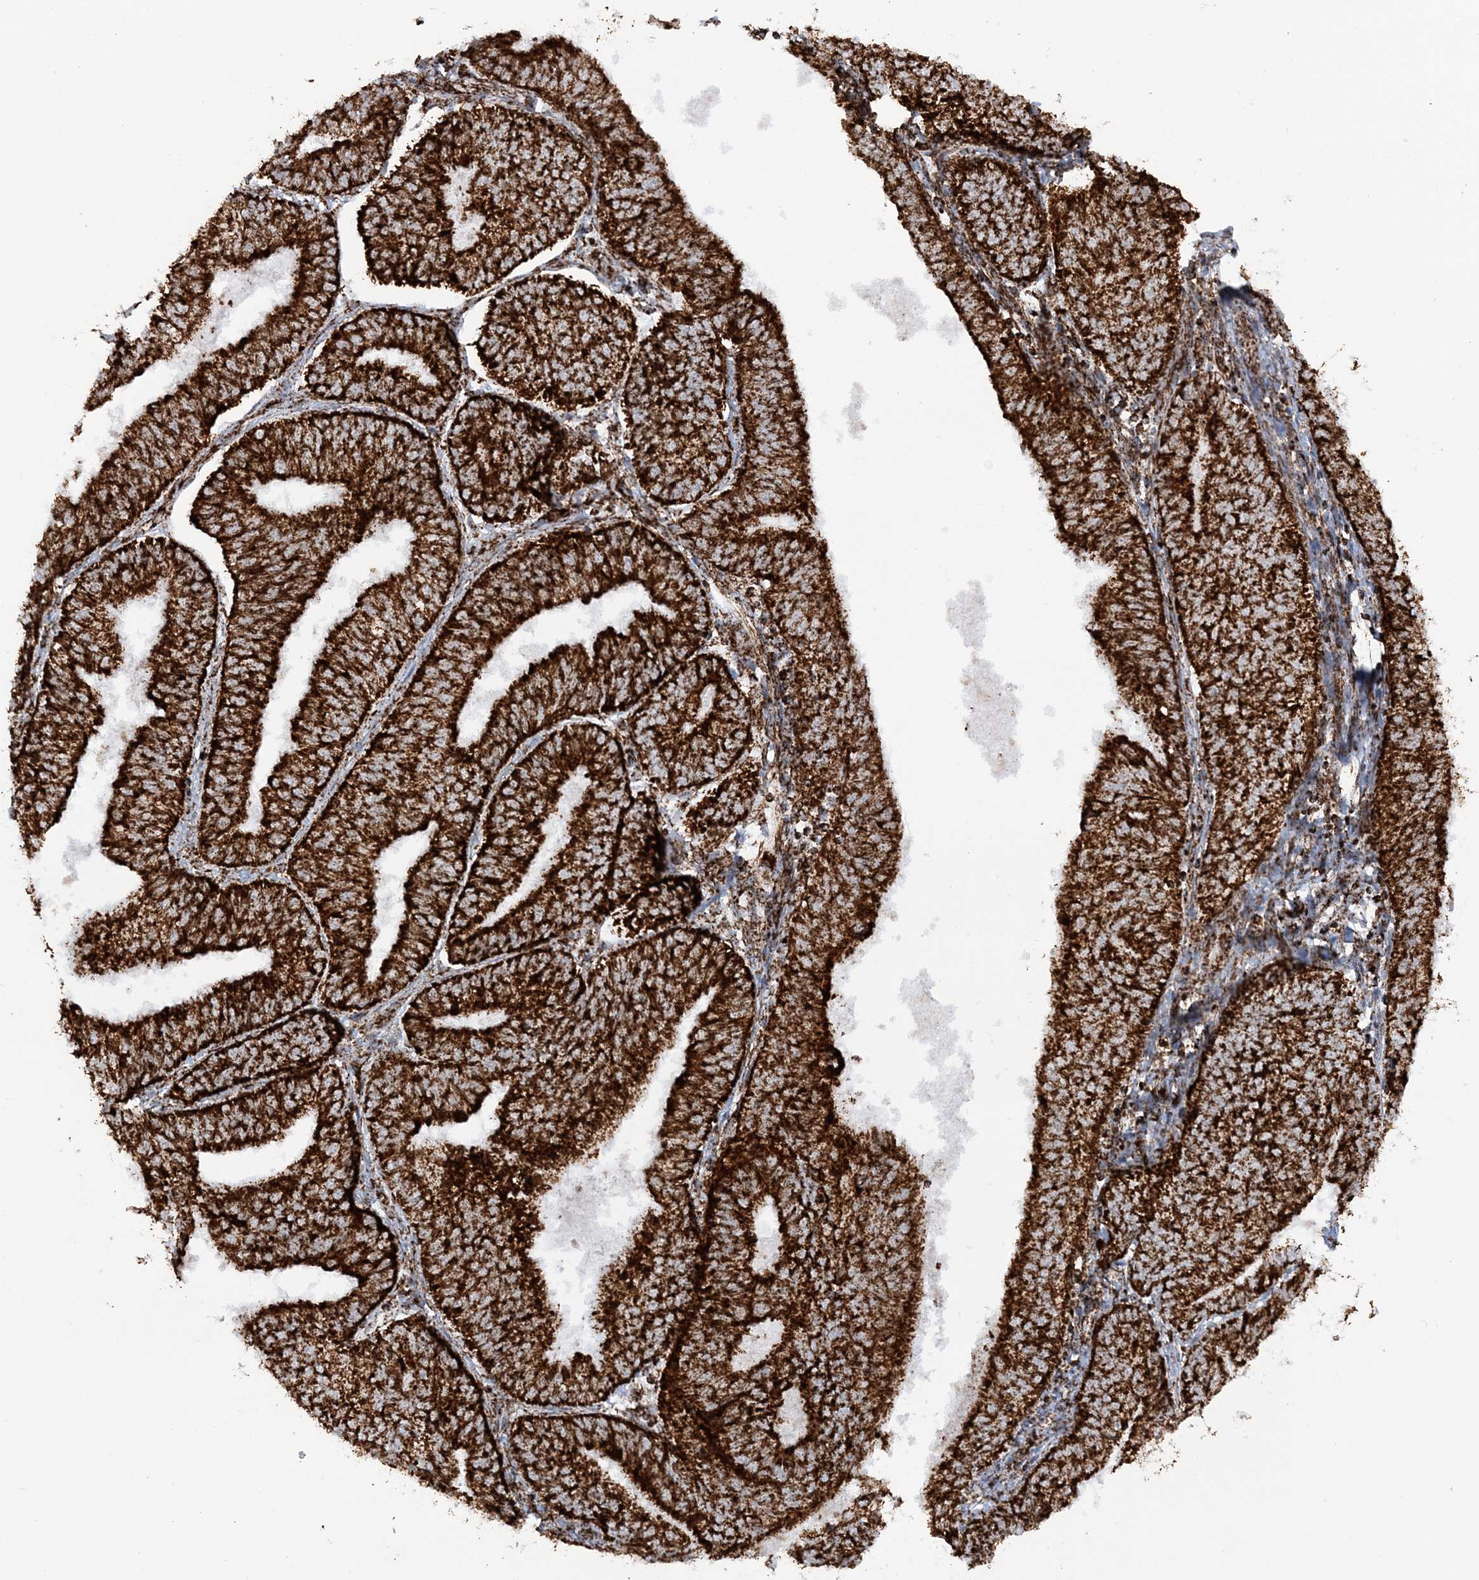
{"staining": {"intensity": "strong", "quantity": ">75%", "location": "cytoplasmic/membranous"}, "tissue": "endometrial cancer", "cell_type": "Tumor cells", "image_type": "cancer", "snomed": [{"axis": "morphology", "description": "Adenocarcinoma, NOS"}, {"axis": "topography", "description": "Endometrium"}], "caption": "A high-resolution histopathology image shows IHC staining of adenocarcinoma (endometrial), which shows strong cytoplasmic/membranous expression in approximately >75% of tumor cells.", "gene": "CRY2", "patient": {"sex": "female", "age": 58}}